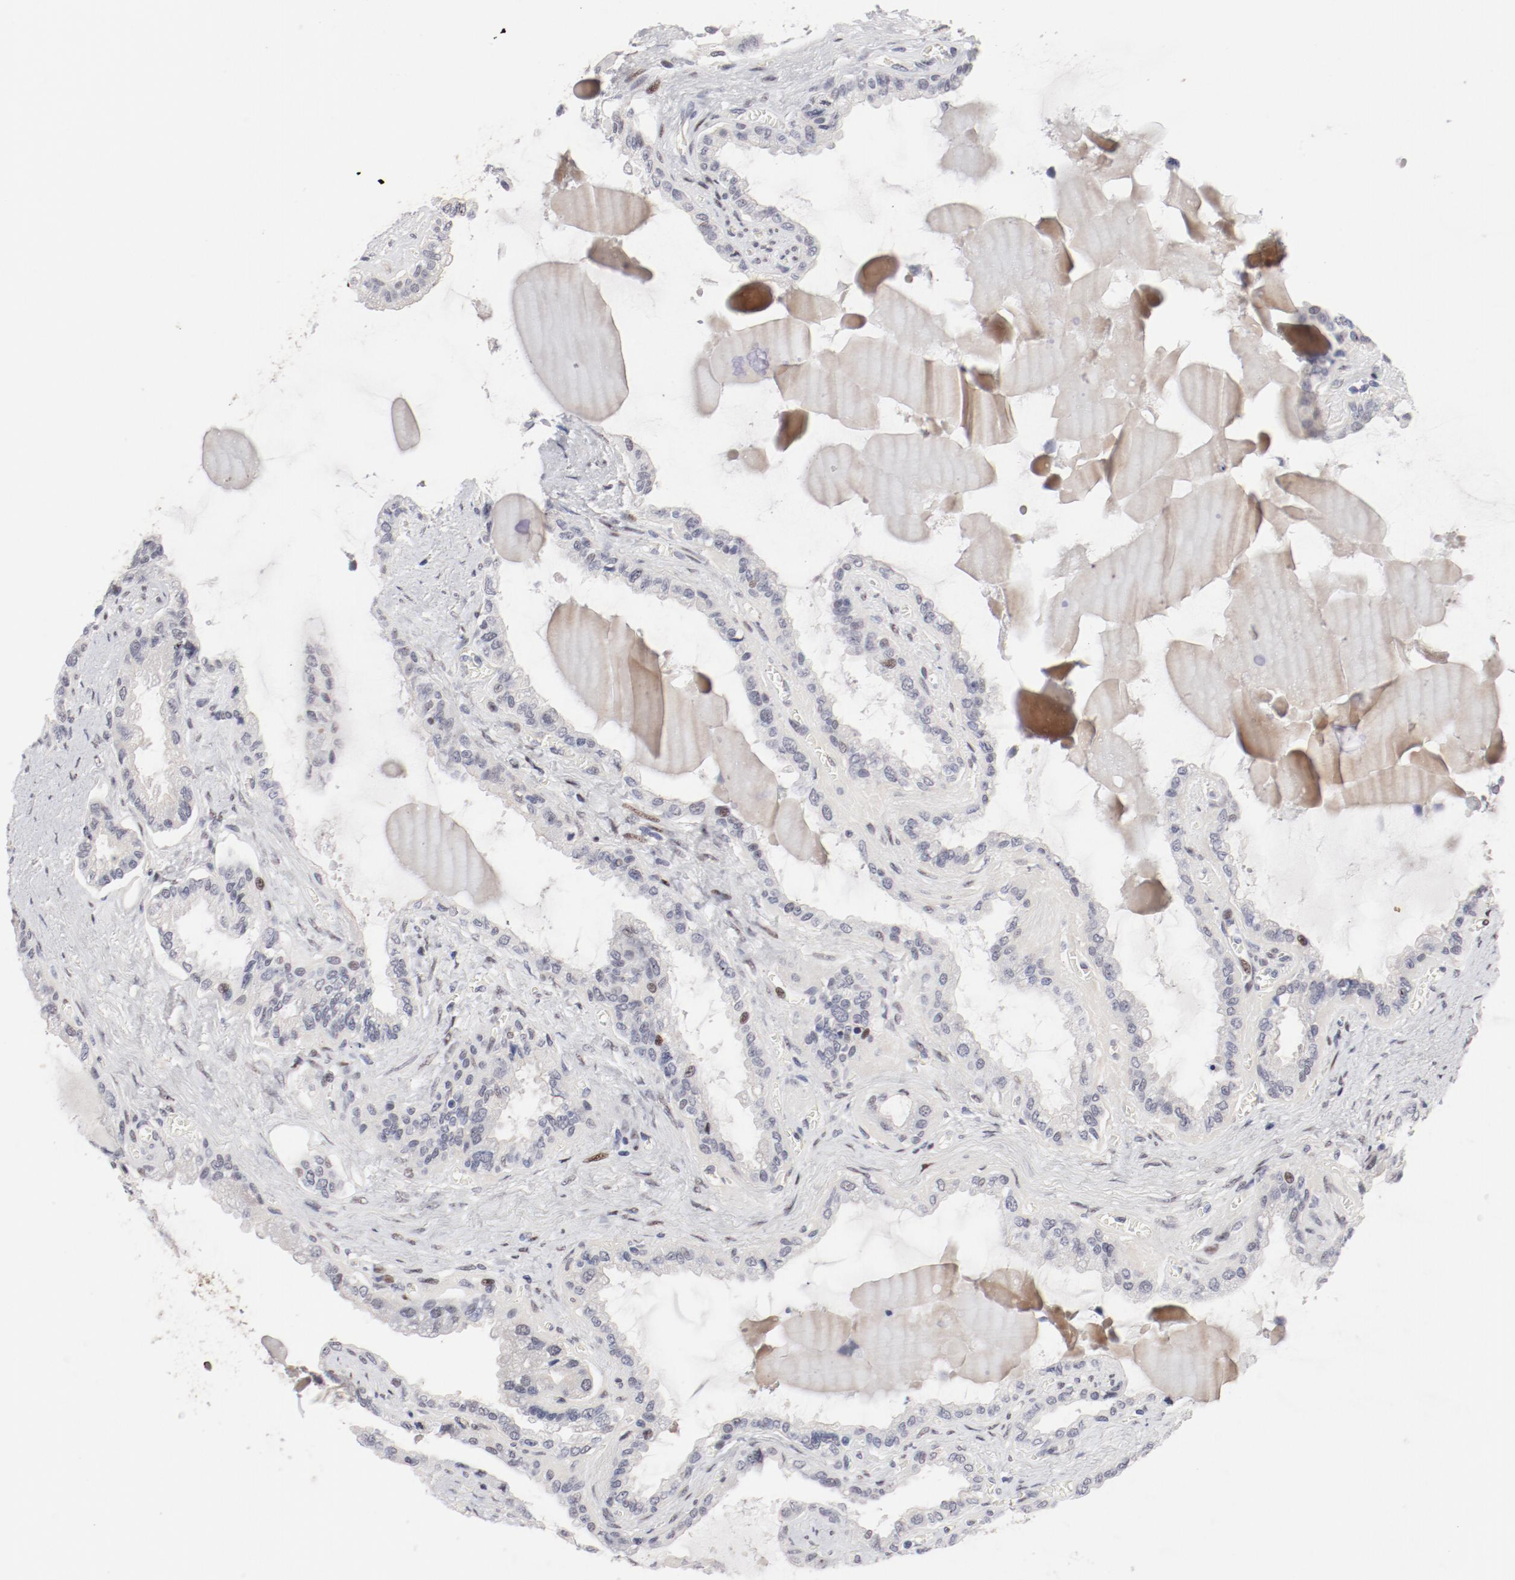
{"staining": {"intensity": "negative", "quantity": "none", "location": "none"}, "tissue": "seminal vesicle", "cell_type": "Glandular cells", "image_type": "normal", "snomed": [{"axis": "morphology", "description": "Normal tissue, NOS"}, {"axis": "morphology", "description": "Inflammation, NOS"}, {"axis": "topography", "description": "Urinary bladder"}, {"axis": "topography", "description": "Prostate"}, {"axis": "topography", "description": "Seminal veicle"}], "caption": "The histopathology image demonstrates no significant staining in glandular cells of seminal vesicle.", "gene": "FSCB", "patient": {"sex": "male", "age": 82}}